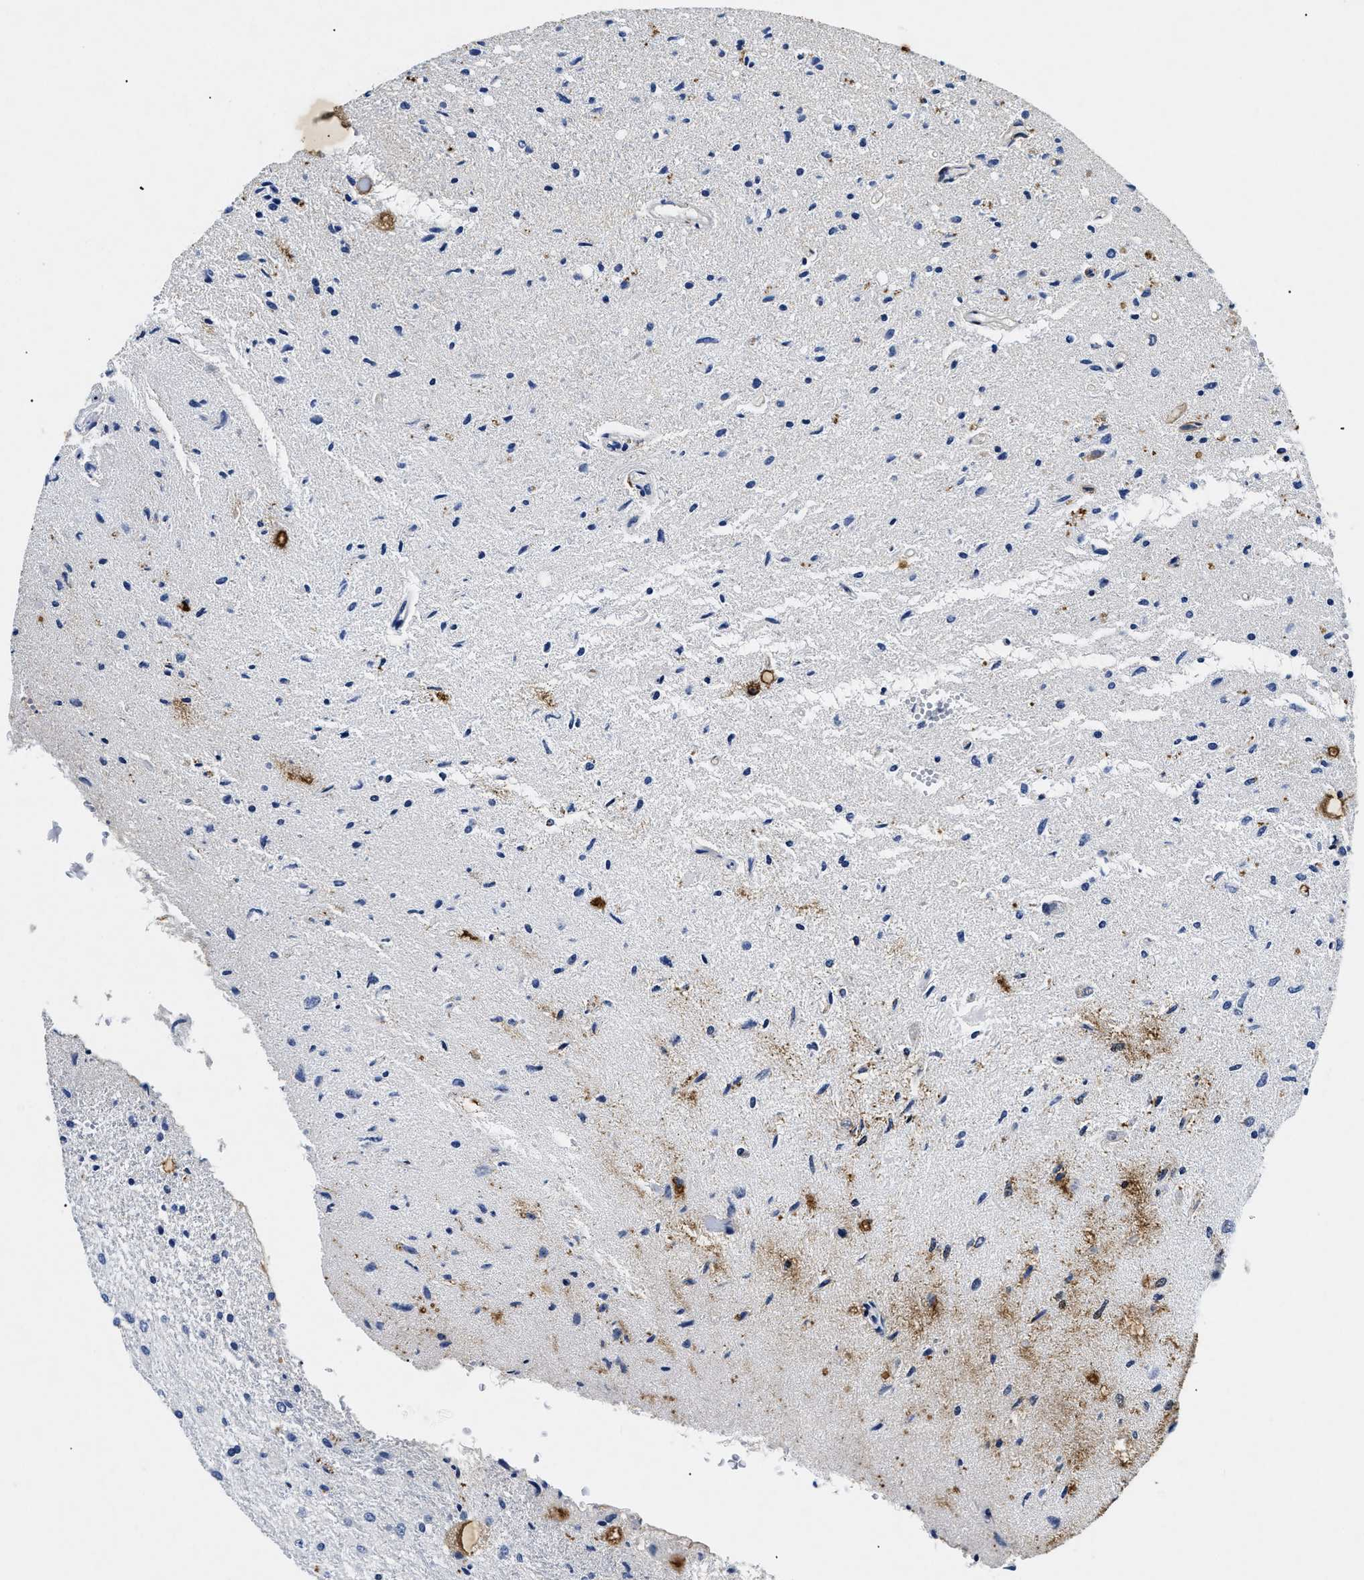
{"staining": {"intensity": "negative", "quantity": "none", "location": "none"}, "tissue": "glioma", "cell_type": "Tumor cells", "image_type": "cancer", "snomed": [{"axis": "morphology", "description": "Glioma, malignant, Low grade"}, {"axis": "topography", "description": "Brain"}], "caption": "Immunohistochemical staining of human low-grade glioma (malignant) exhibits no significant expression in tumor cells.", "gene": "LAMA3", "patient": {"sex": "male", "age": 77}}